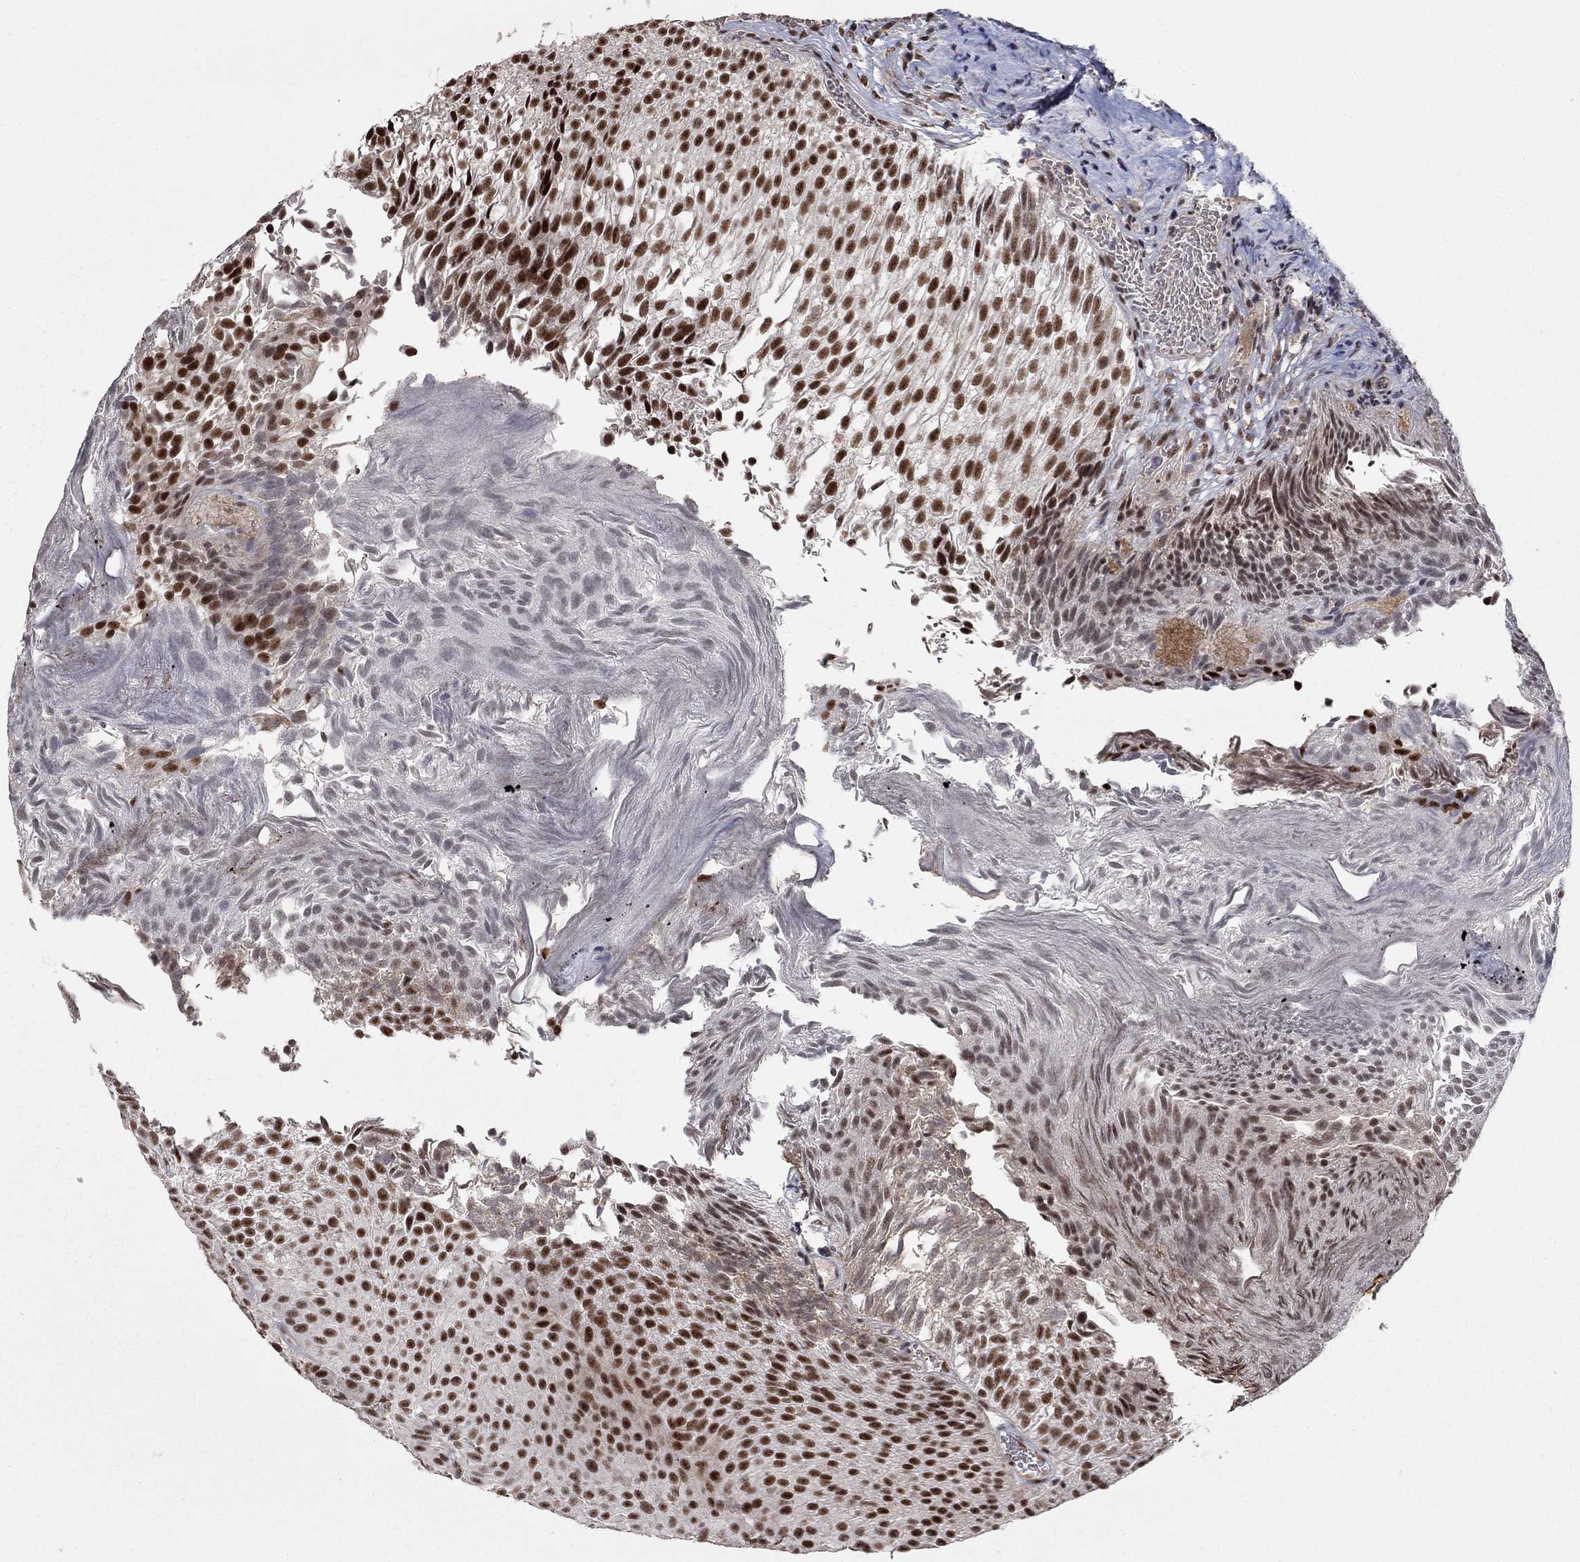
{"staining": {"intensity": "strong", "quantity": ">75%", "location": "nuclear"}, "tissue": "urothelial cancer", "cell_type": "Tumor cells", "image_type": "cancer", "snomed": [{"axis": "morphology", "description": "Urothelial carcinoma, Low grade"}, {"axis": "topography", "description": "Urinary bladder"}], "caption": "Immunohistochemical staining of urothelial carcinoma (low-grade) demonstrates high levels of strong nuclear positivity in approximately >75% of tumor cells. (brown staining indicates protein expression, while blue staining denotes nuclei).", "gene": "PNISR", "patient": {"sex": "male", "age": 65}}